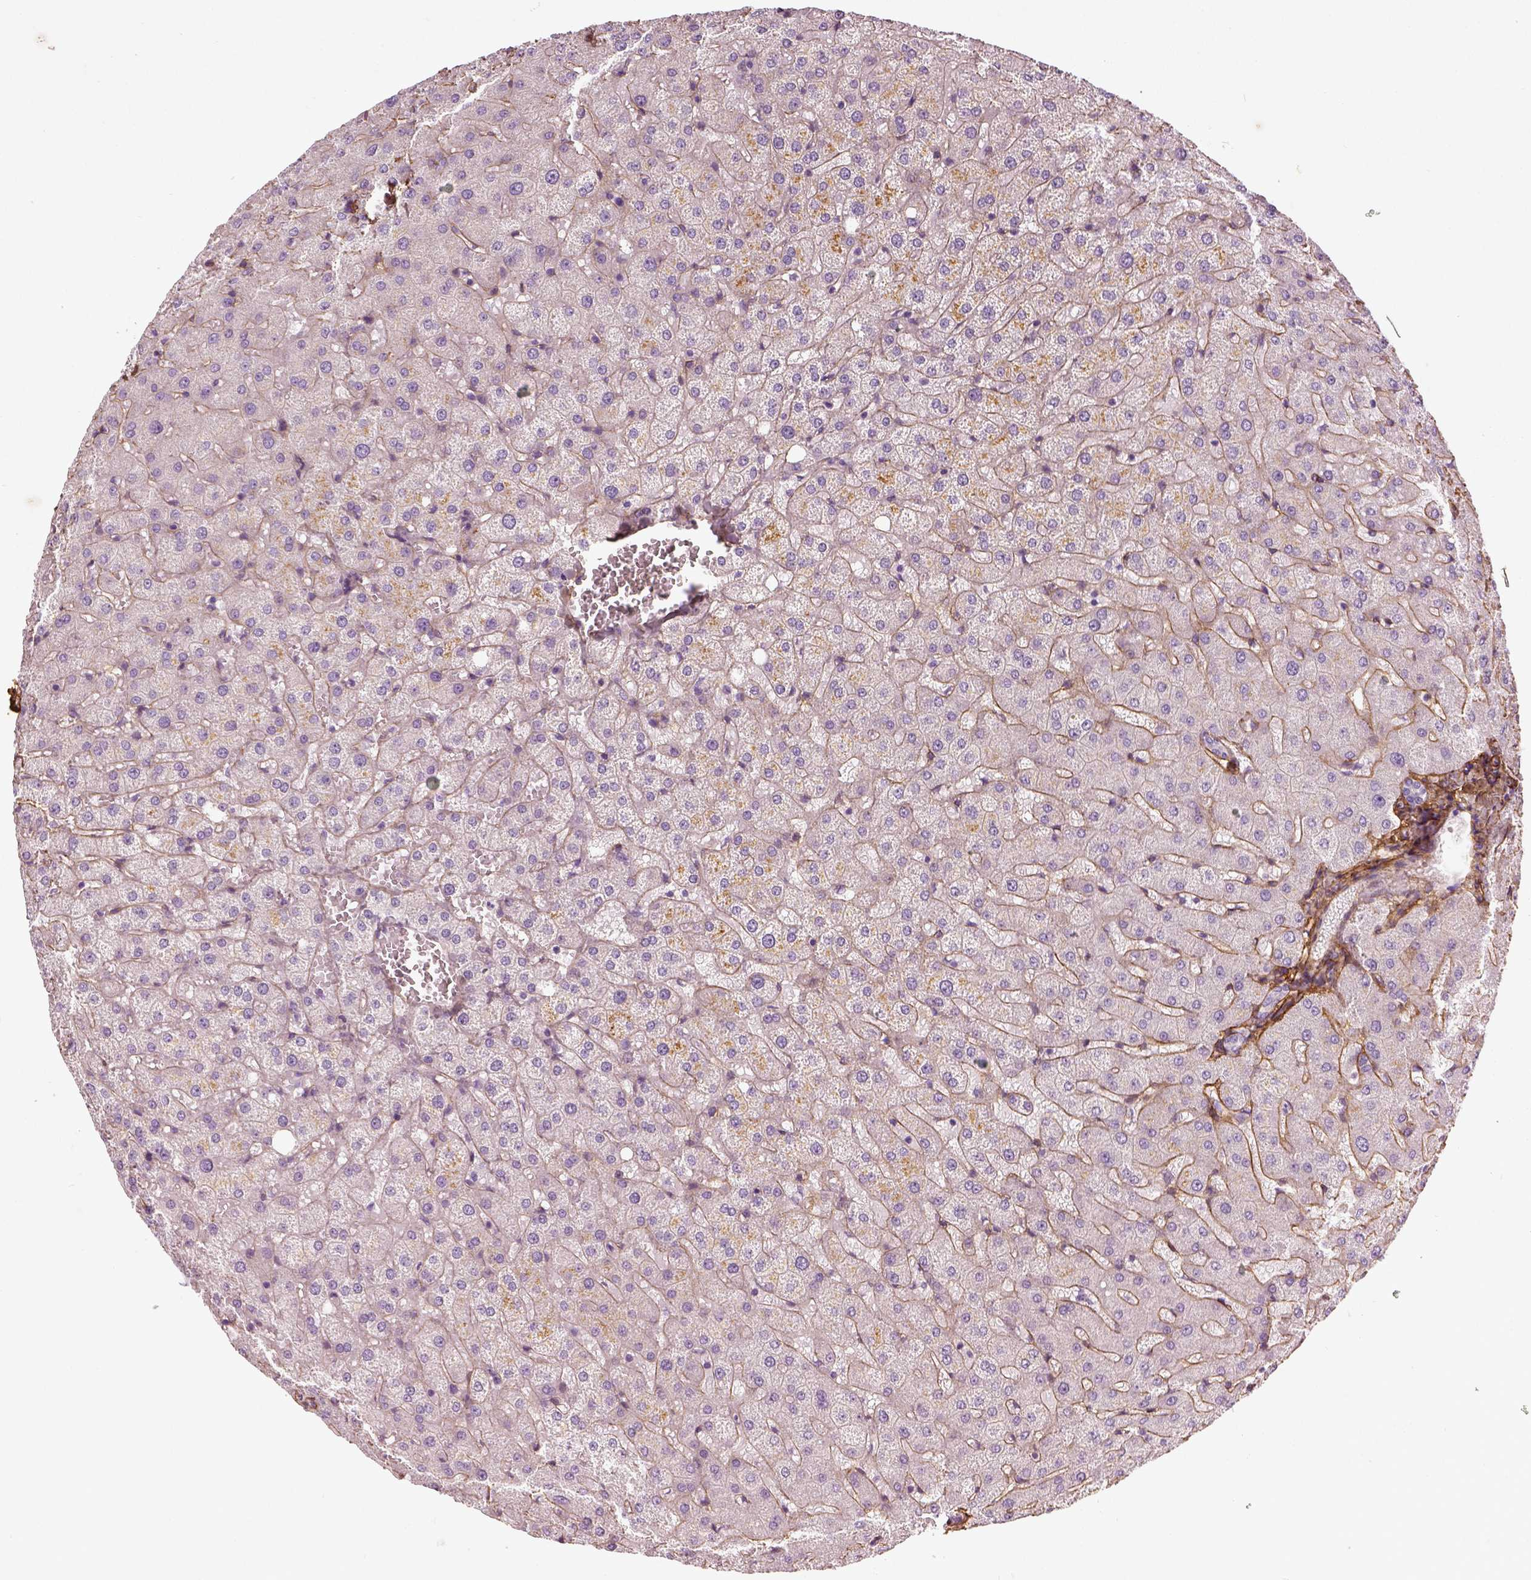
{"staining": {"intensity": "negative", "quantity": "none", "location": "none"}, "tissue": "liver", "cell_type": "Cholangiocytes", "image_type": "normal", "snomed": [{"axis": "morphology", "description": "Normal tissue, NOS"}, {"axis": "topography", "description": "Liver"}], "caption": "IHC photomicrograph of benign human liver stained for a protein (brown), which shows no positivity in cholangiocytes. Nuclei are stained in blue.", "gene": "COL6A2", "patient": {"sex": "female", "age": 50}}